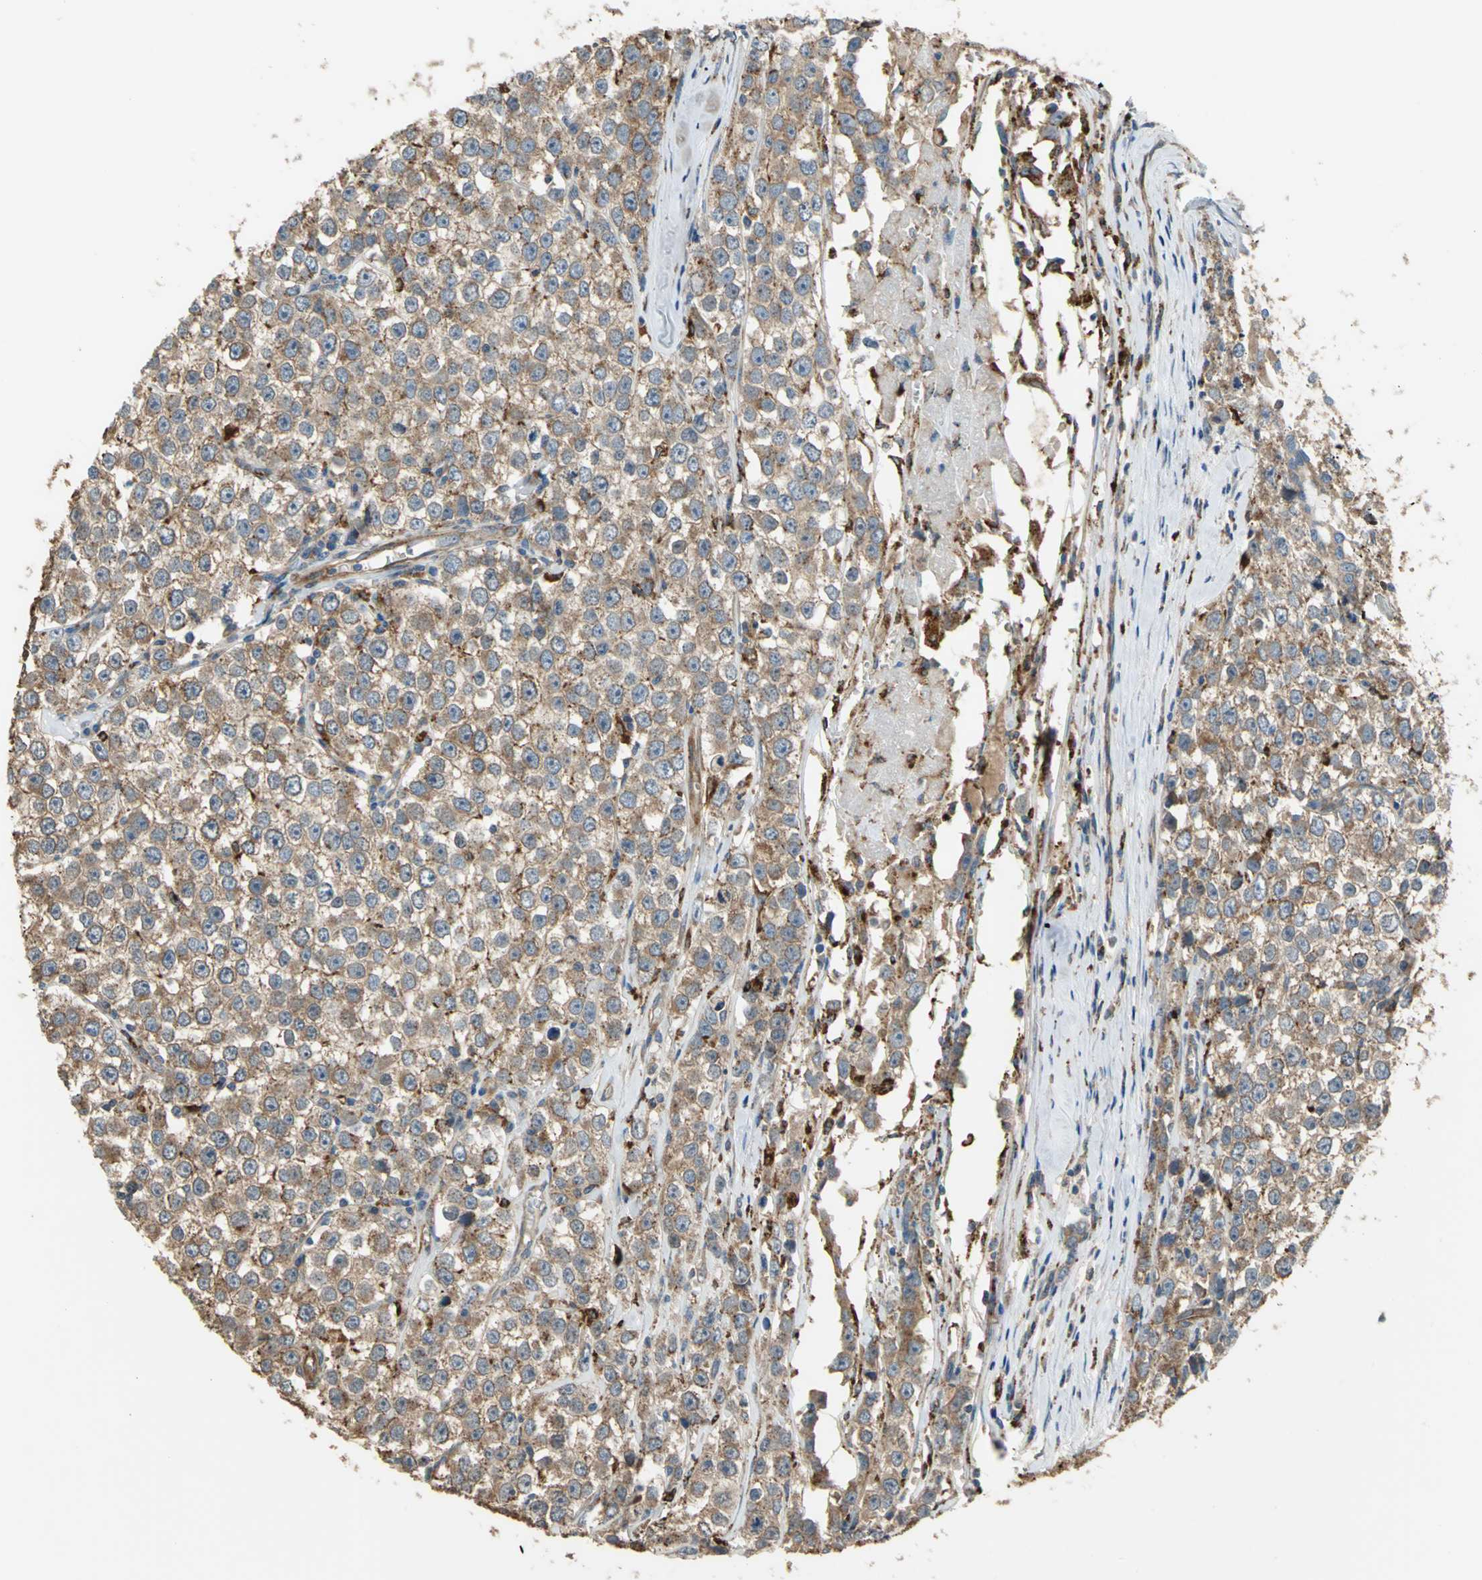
{"staining": {"intensity": "moderate", "quantity": ">75%", "location": "cytoplasmic/membranous"}, "tissue": "testis cancer", "cell_type": "Tumor cells", "image_type": "cancer", "snomed": [{"axis": "morphology", "description": "Seminoma, NOS"}, {"axis": "morphology", "description": "Carcinoma, Embryonal, NOS"}, {"axis": "topography", "description": "Testis"}], "caption": "Seminoma (testis) was stained to show a protein in brown. There is medium levels of moderate cytoplasmic/membranous expression in about >75% of tumor cells.", "gene": "DIAPH2", "patient": {"sex": "male", "age": 52}}